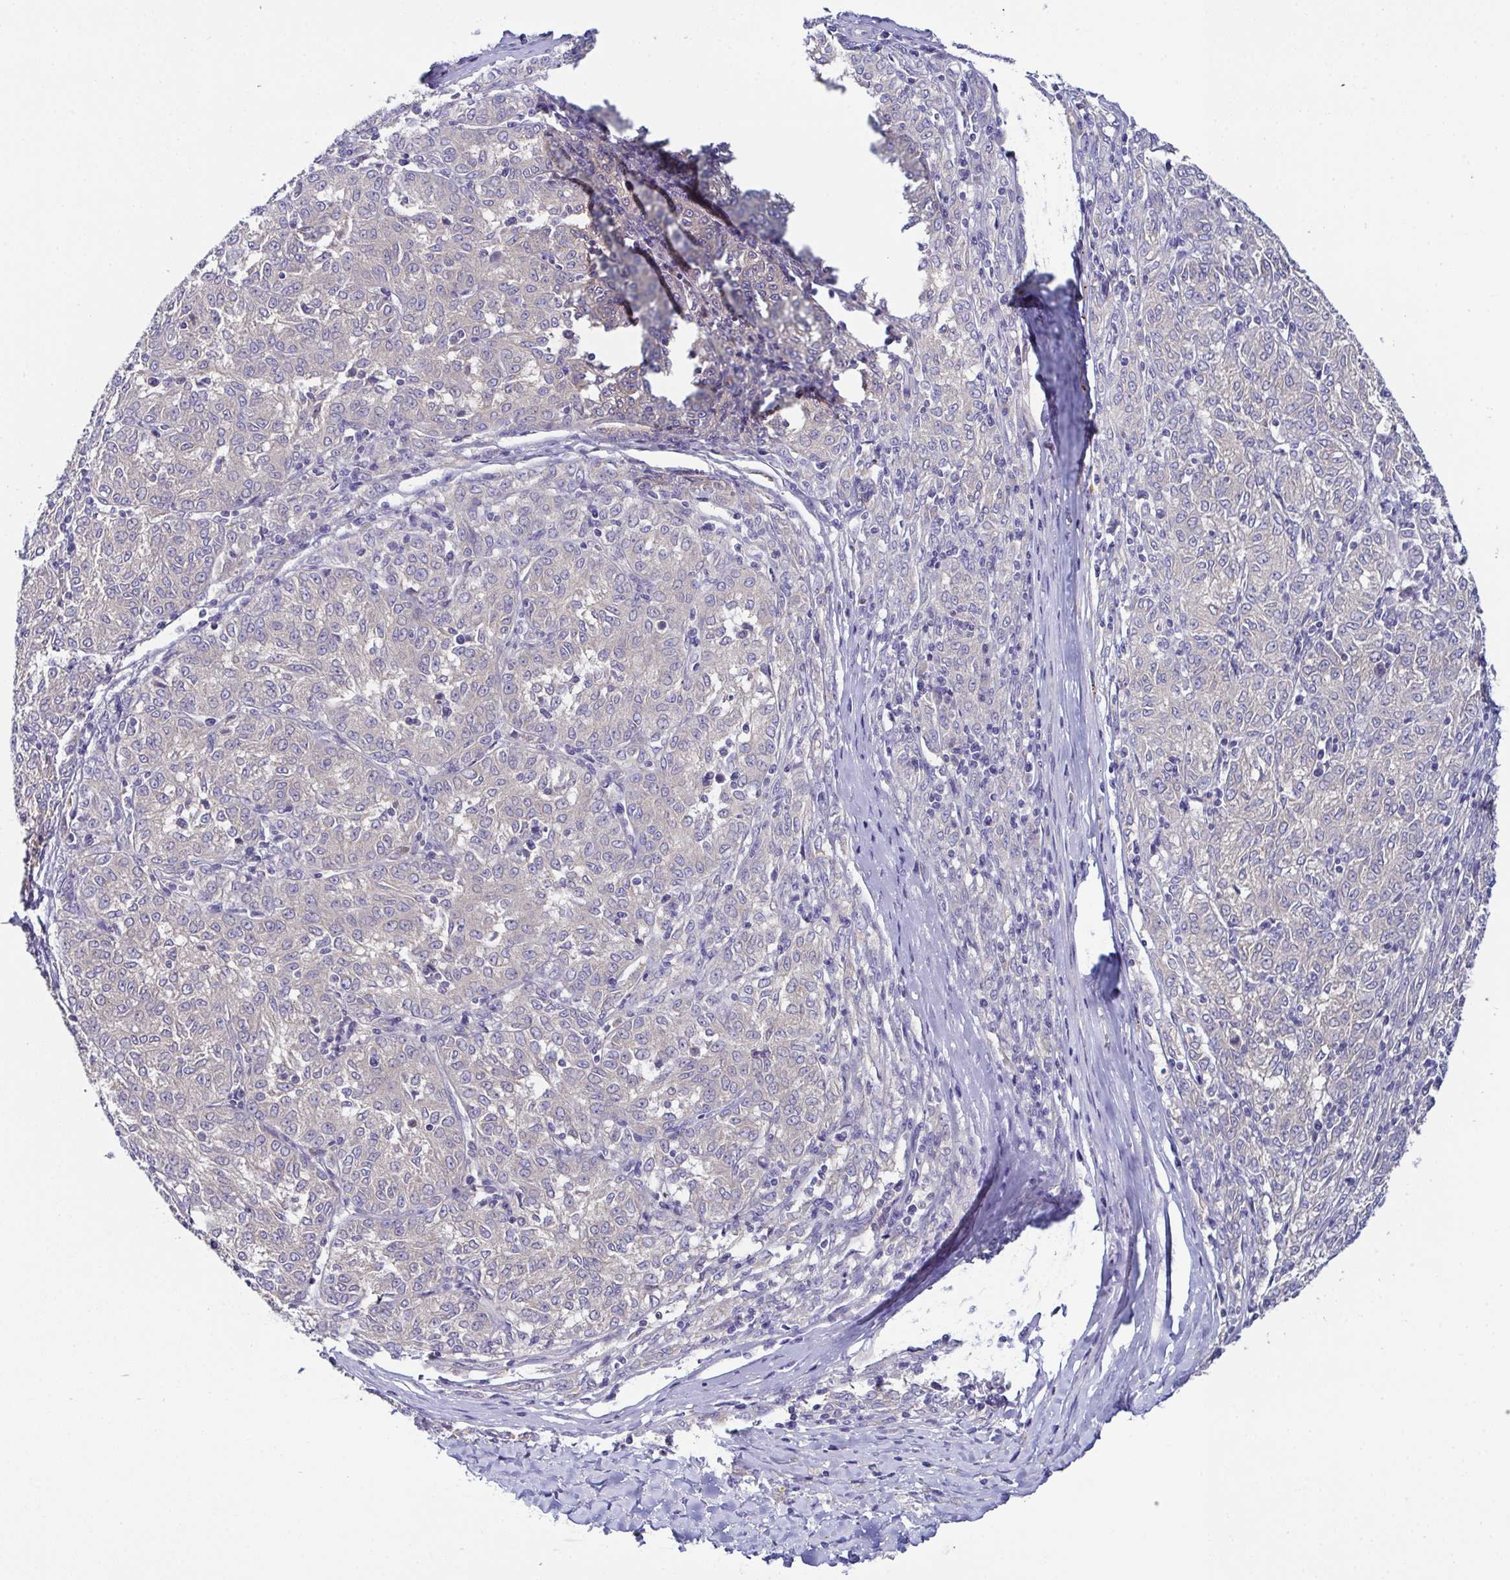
{"staining": {"intensity": "negative", "quantity": "none", "location": "none"}, "tissue": "melanoma", "cell_type": "Tumor cells", "image_type": "cancer", "snomed": [{"axis": "morphology", "description": "Malignant melanoma, NOS"}, {"axis": "topography", "description": "Skin"}], "caption": "Human melanoma stained for a protein using IHC exhibits no staining in tumor cells.", "gene": "CFAP97D1", "patient": {"sex": "female", "age": 72}}